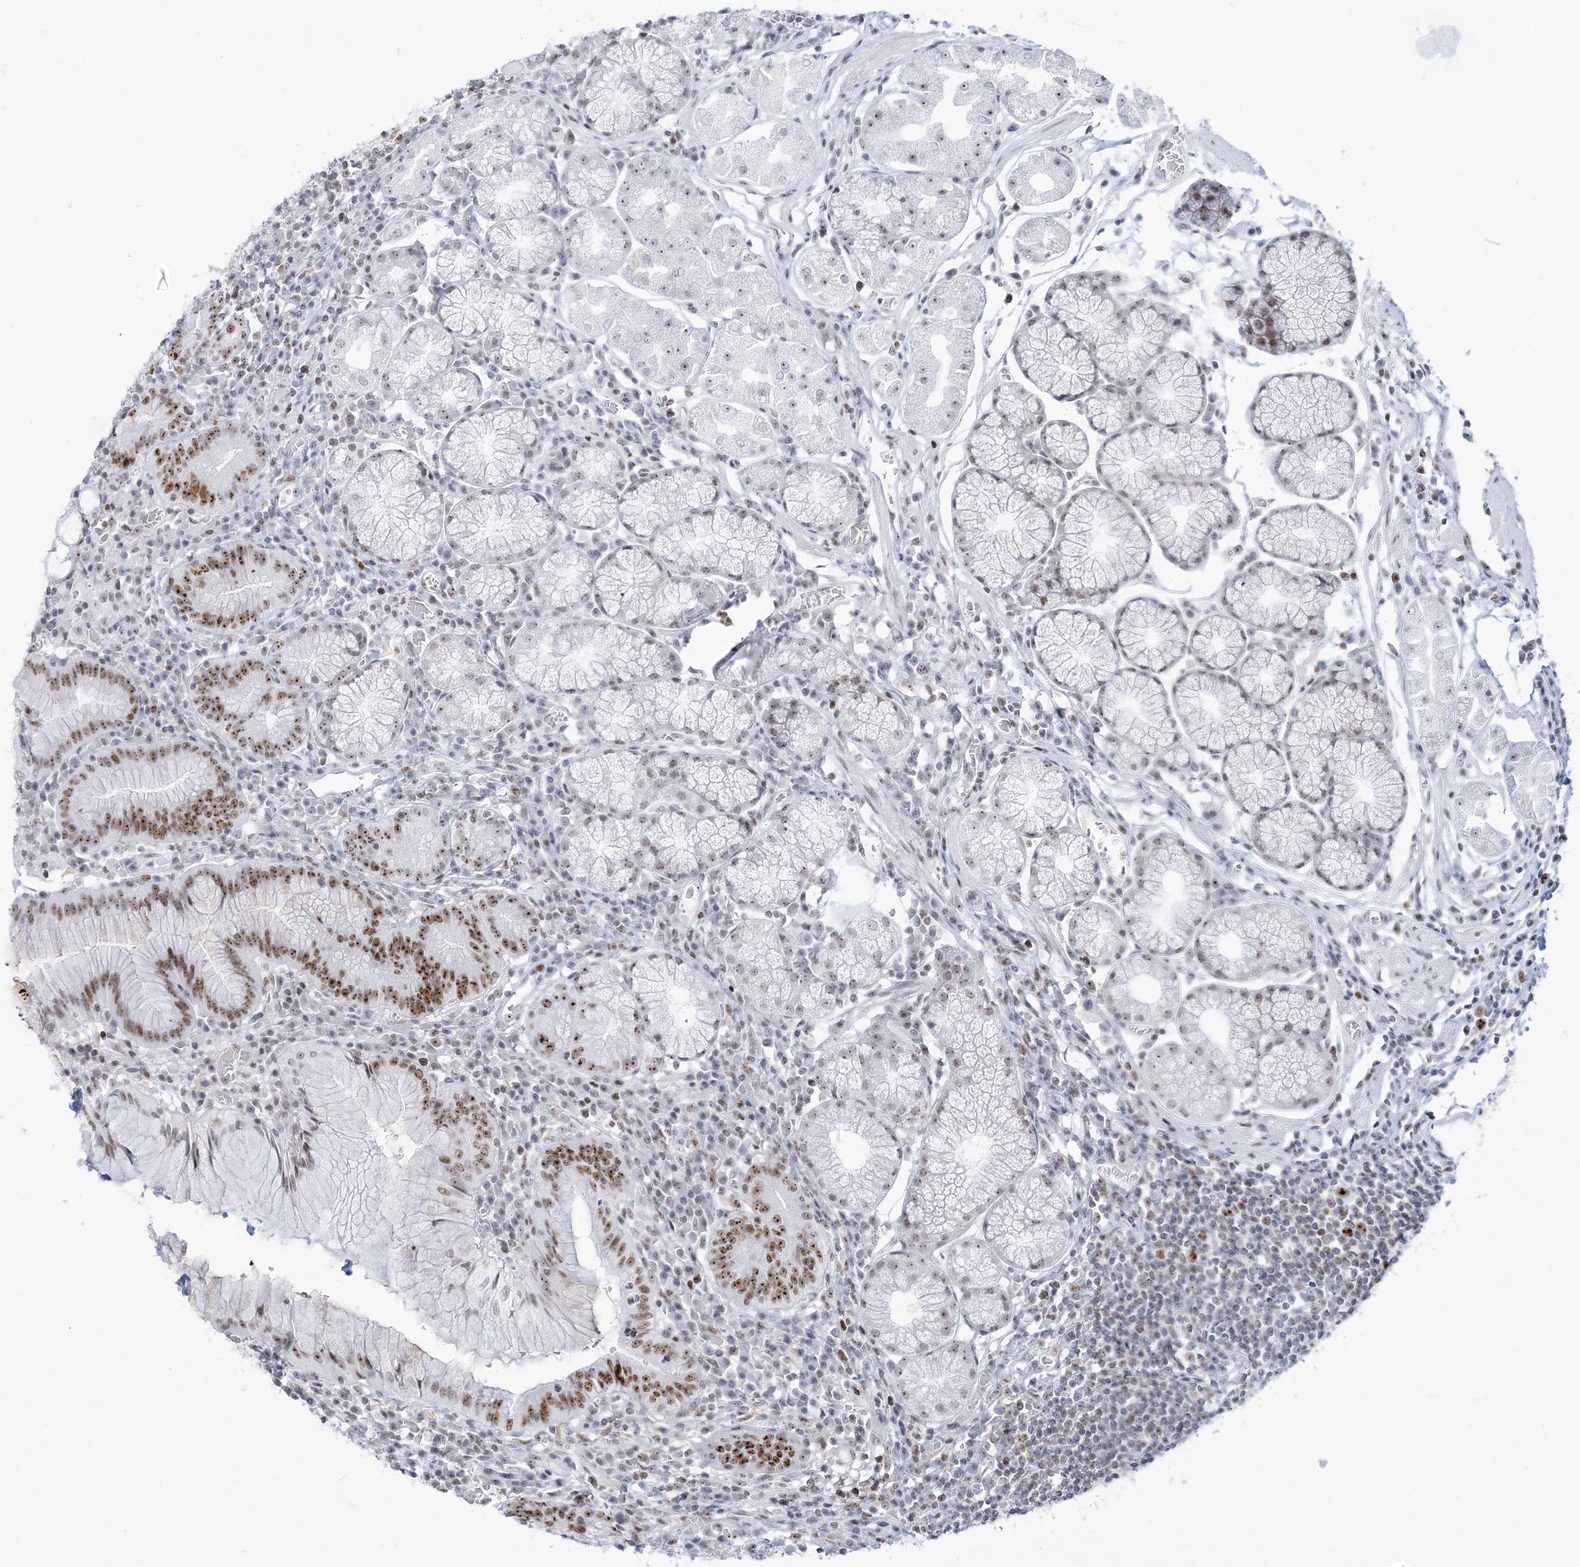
{"staining": {"intensity": "strong", "quantity": "25%-75%", "location": "nuclear"}, "tissue": "stomach", "cell_type": "Glandular cells", "image_type": "normal", "snomed": [{"axis": "morphology", "description": "Normal tissue, NOS"}, {"axis": "topography", "description": "Stomach"}], "caption": "The image displays a brown stain indicating the presence of a protein in the nuclear of glandular cells in stomach. (brown staining indicates protein expression, while blue staining denotes nuclei).", "gene": "DDX21", "patient": {"sex": "male", "age": 55}}